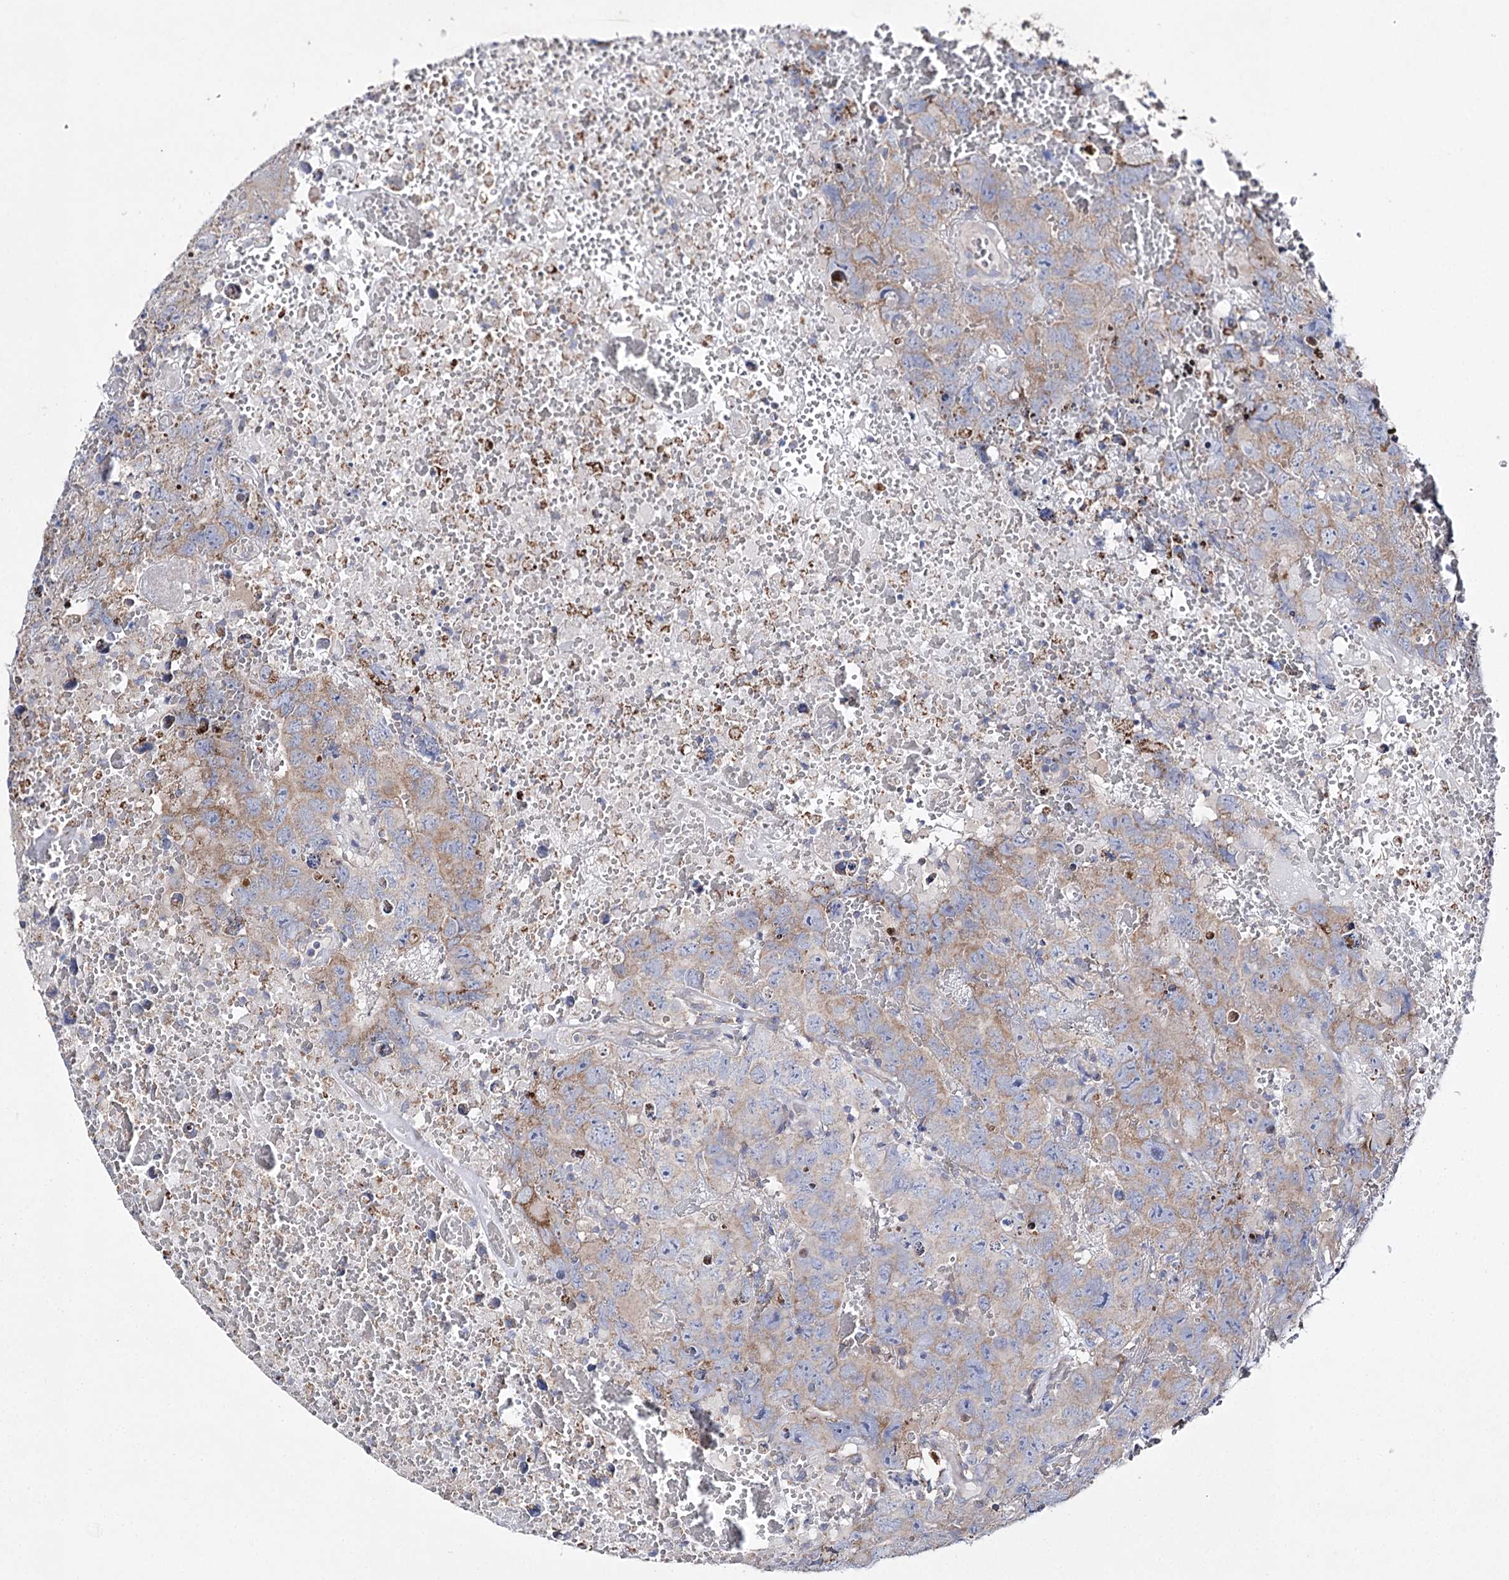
{"staining": {"intensity": "weak", "quantity": "25%-75%", "location": "cytoplasmic/membranous"}, "tissue": "testis cancer", "cell_type": "Tumor cells", "image_type": "cancer", "snomed": [{"axis": "morphology", "description": "Carcinoma, Embryonal, NOS"}, {"axis": "topography", "description": "Testis"}], "caption": "Protein staining demonstrates weak cytoplasmic/membranous positivity in about 25%-75% of tumor cells in testis cancer (embryonal carcinoma).", "gene": "COX15", "patient": {"sex": "male", "age": 45}}